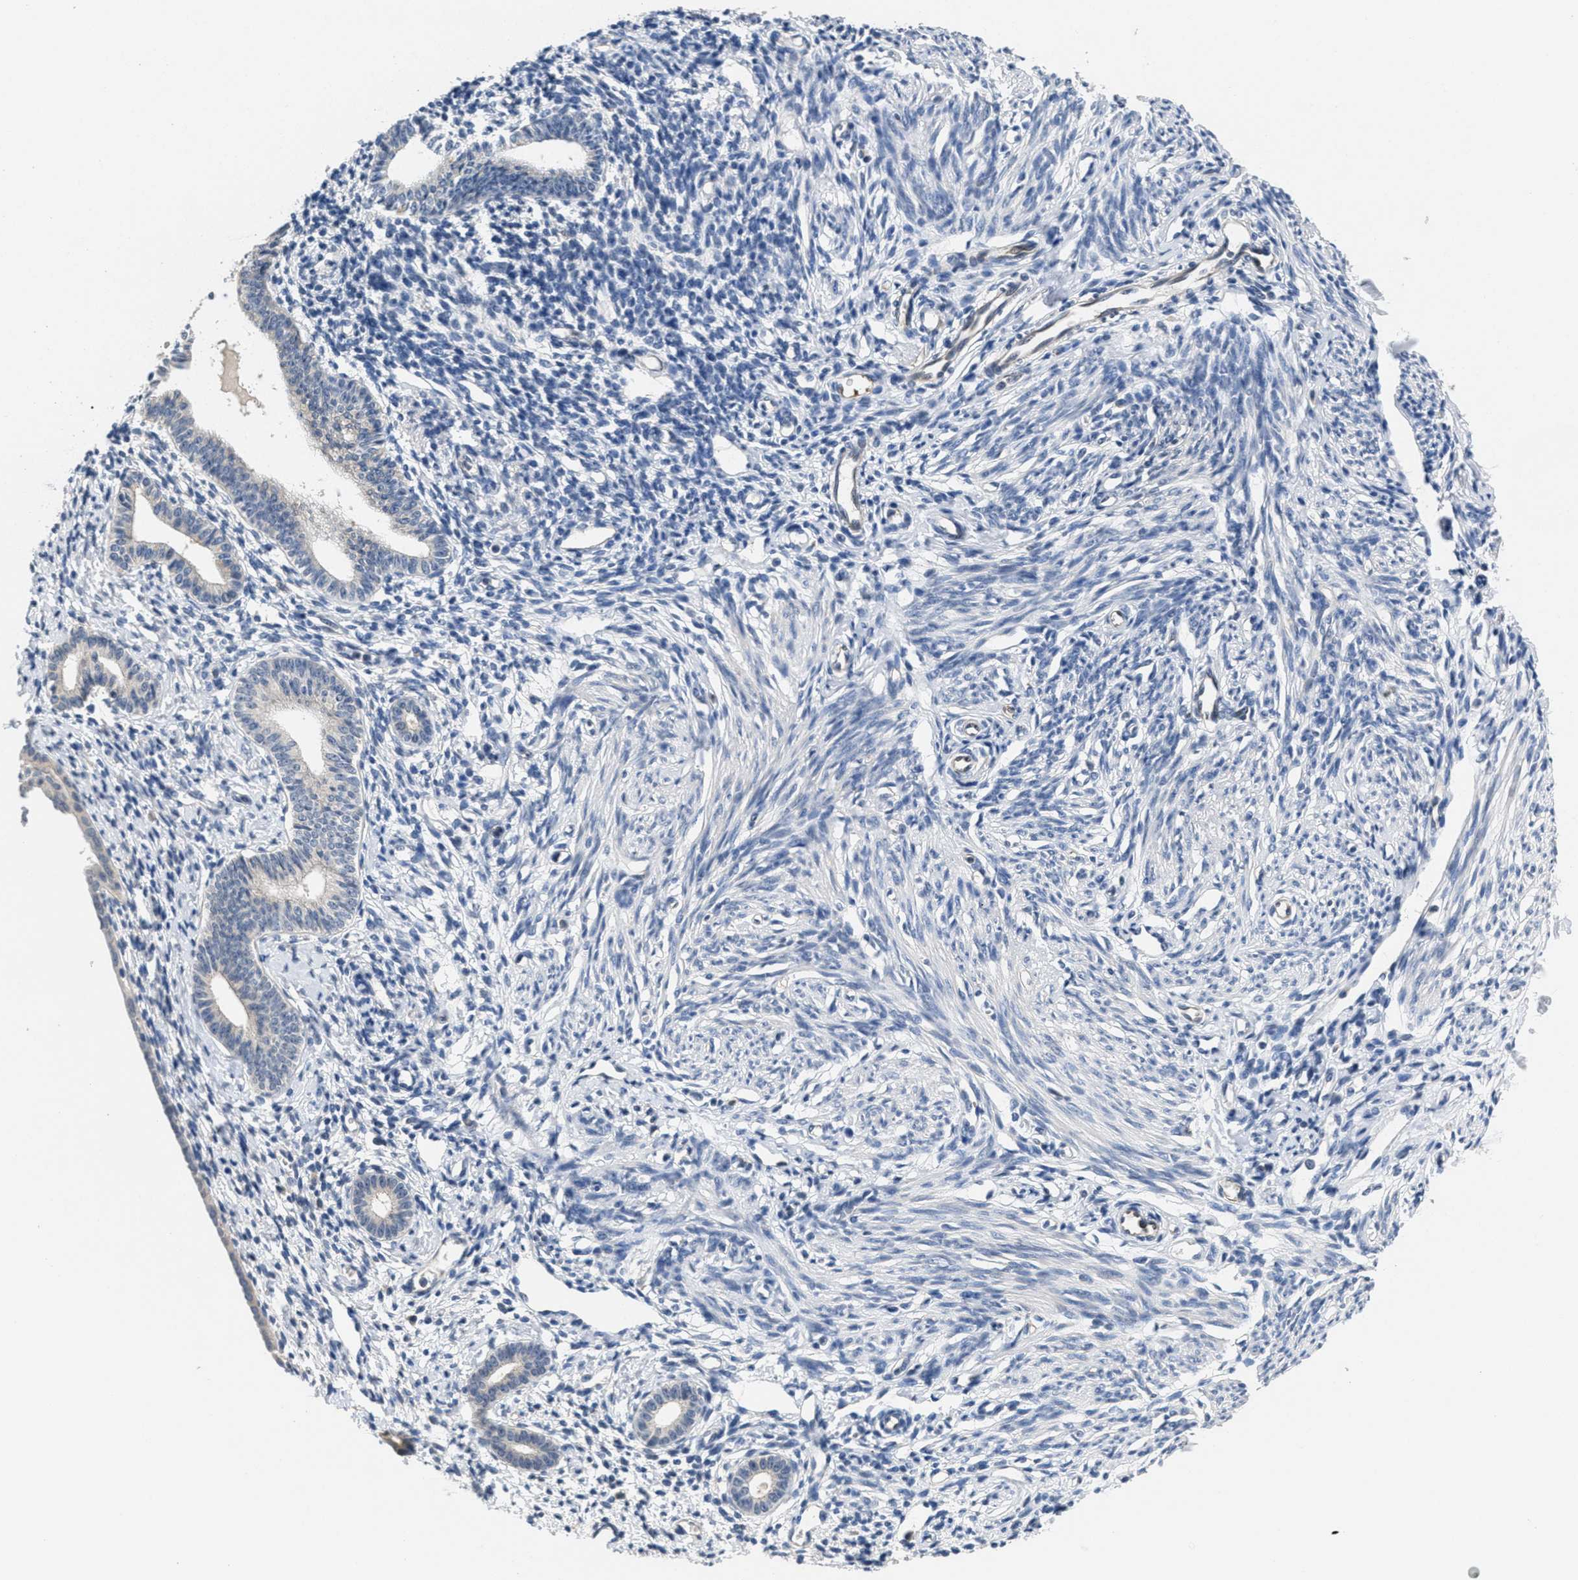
{"staining": {"intensity": "negative", "quantity": "none", "location": "none"}, "tissue": "endometrium", "cell_type": "Cells in endometrial stroma", "image_type": "normal", "snomed": [{"axis": "morphology", "description": "Normal tissue, NOS"}, {"axis": "topography", "description": "Endometrium"}], "caption": "Cells in endometrial stroma show no significant protein positivity in benign endometrium. (DAB (3,3'-diaminobenzidine) IHC with hematoxylin counter stain).", "gene": "ANGPT1", "patient": {"sex": "female", "age": 71}}